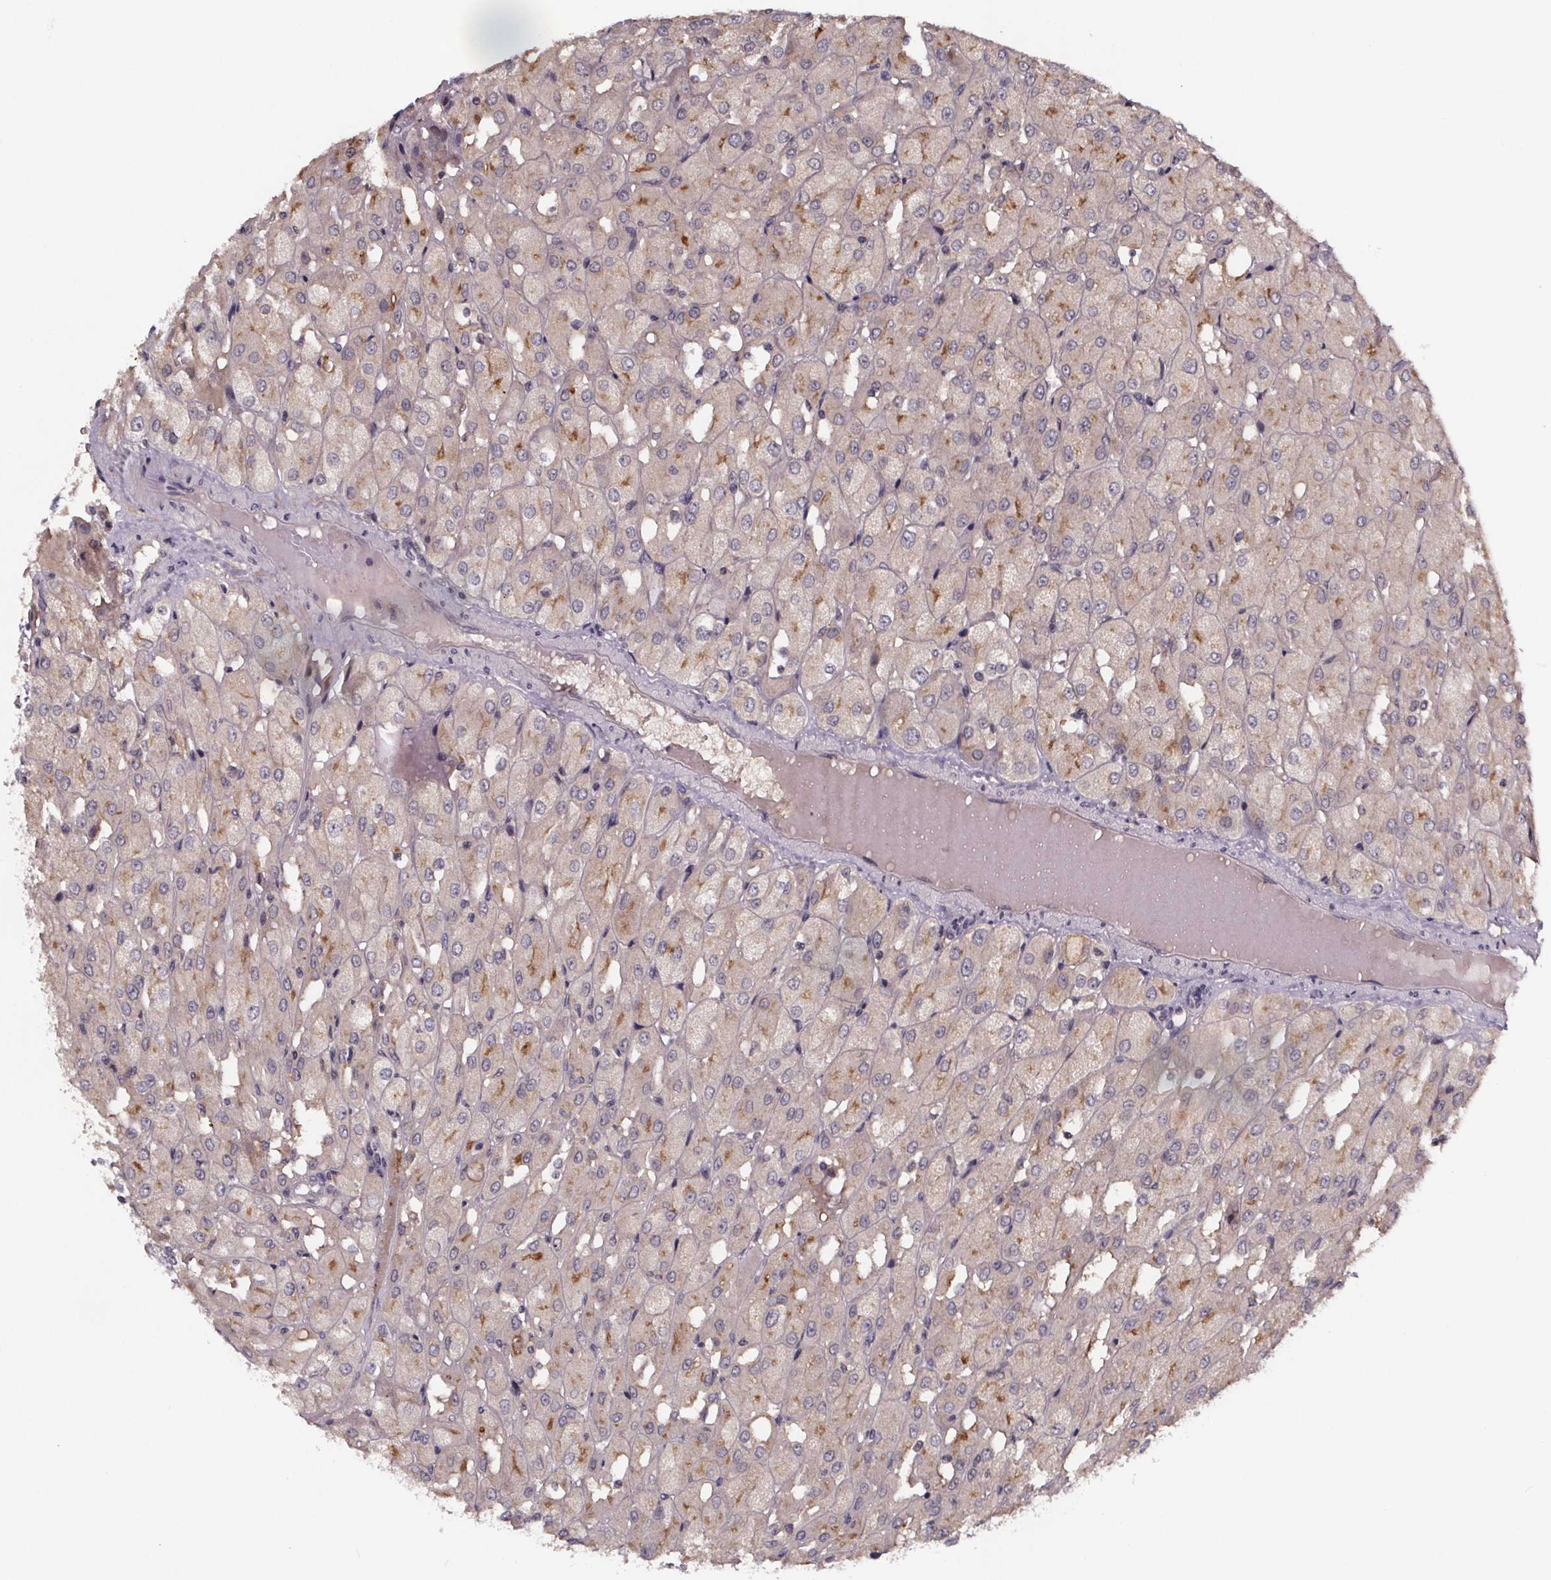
{"staining": {"intensity": "moderate", "quantity": "<25%", "location": "cytoplasmic/membranous"}, "tissue": "renal cancer", "cell_type": "Tumor cells", "image_type": "cancer", "snomed": [{"axis": "morphology", "description": "Adenocarcinoma, NOS"}, {"axis": "topography", "description": "Kidney"}], "caption": "This photomicrograph reveals immunohistochemistry (IHC) staining of renal cancer (adenocarcinoma), with low moderate cytoplasmic/membranous expression in approximately <25% of tumor cells.", "gene": "SMIM1", "patient": {"sex": "male", "age": 72}}